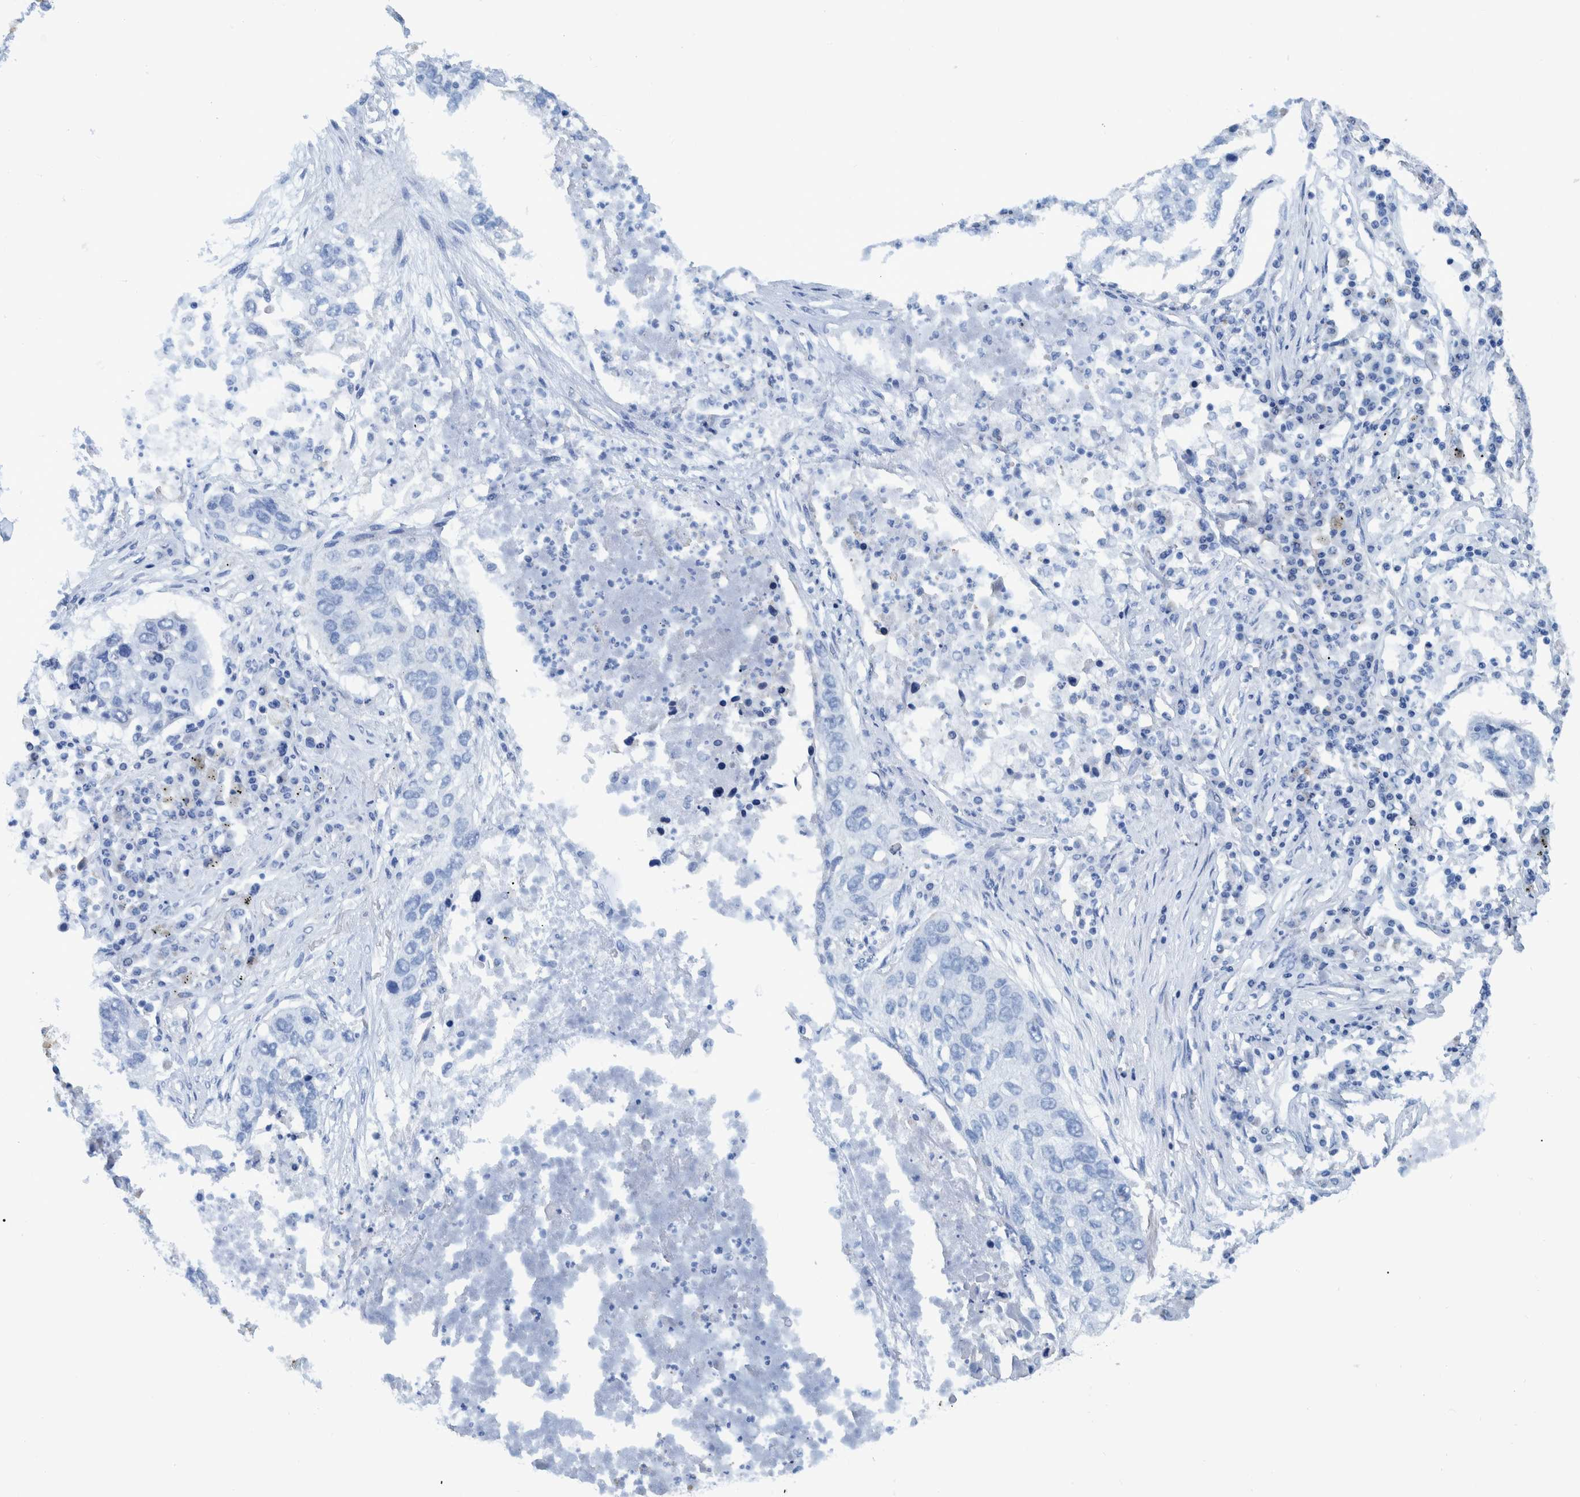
{"staining": {"intensity": "negative", "quantity": "none", "location": "none"}, "tissue": "lung cancer", "cell_type": "Tumor cells", "image_type": "cancer", "snomed": [{"axis": "morphology", "description": "Squamous cell carcinoma, NOS"}, {"axis": "topography", "description": "Lung"}], "caption": "Human lung squamous cell carcinoma stained for a protein using IHC exhibits no staining in tumor cells.", "gene": "BZW2", "patient": {"sex": "female", "age": 63}}